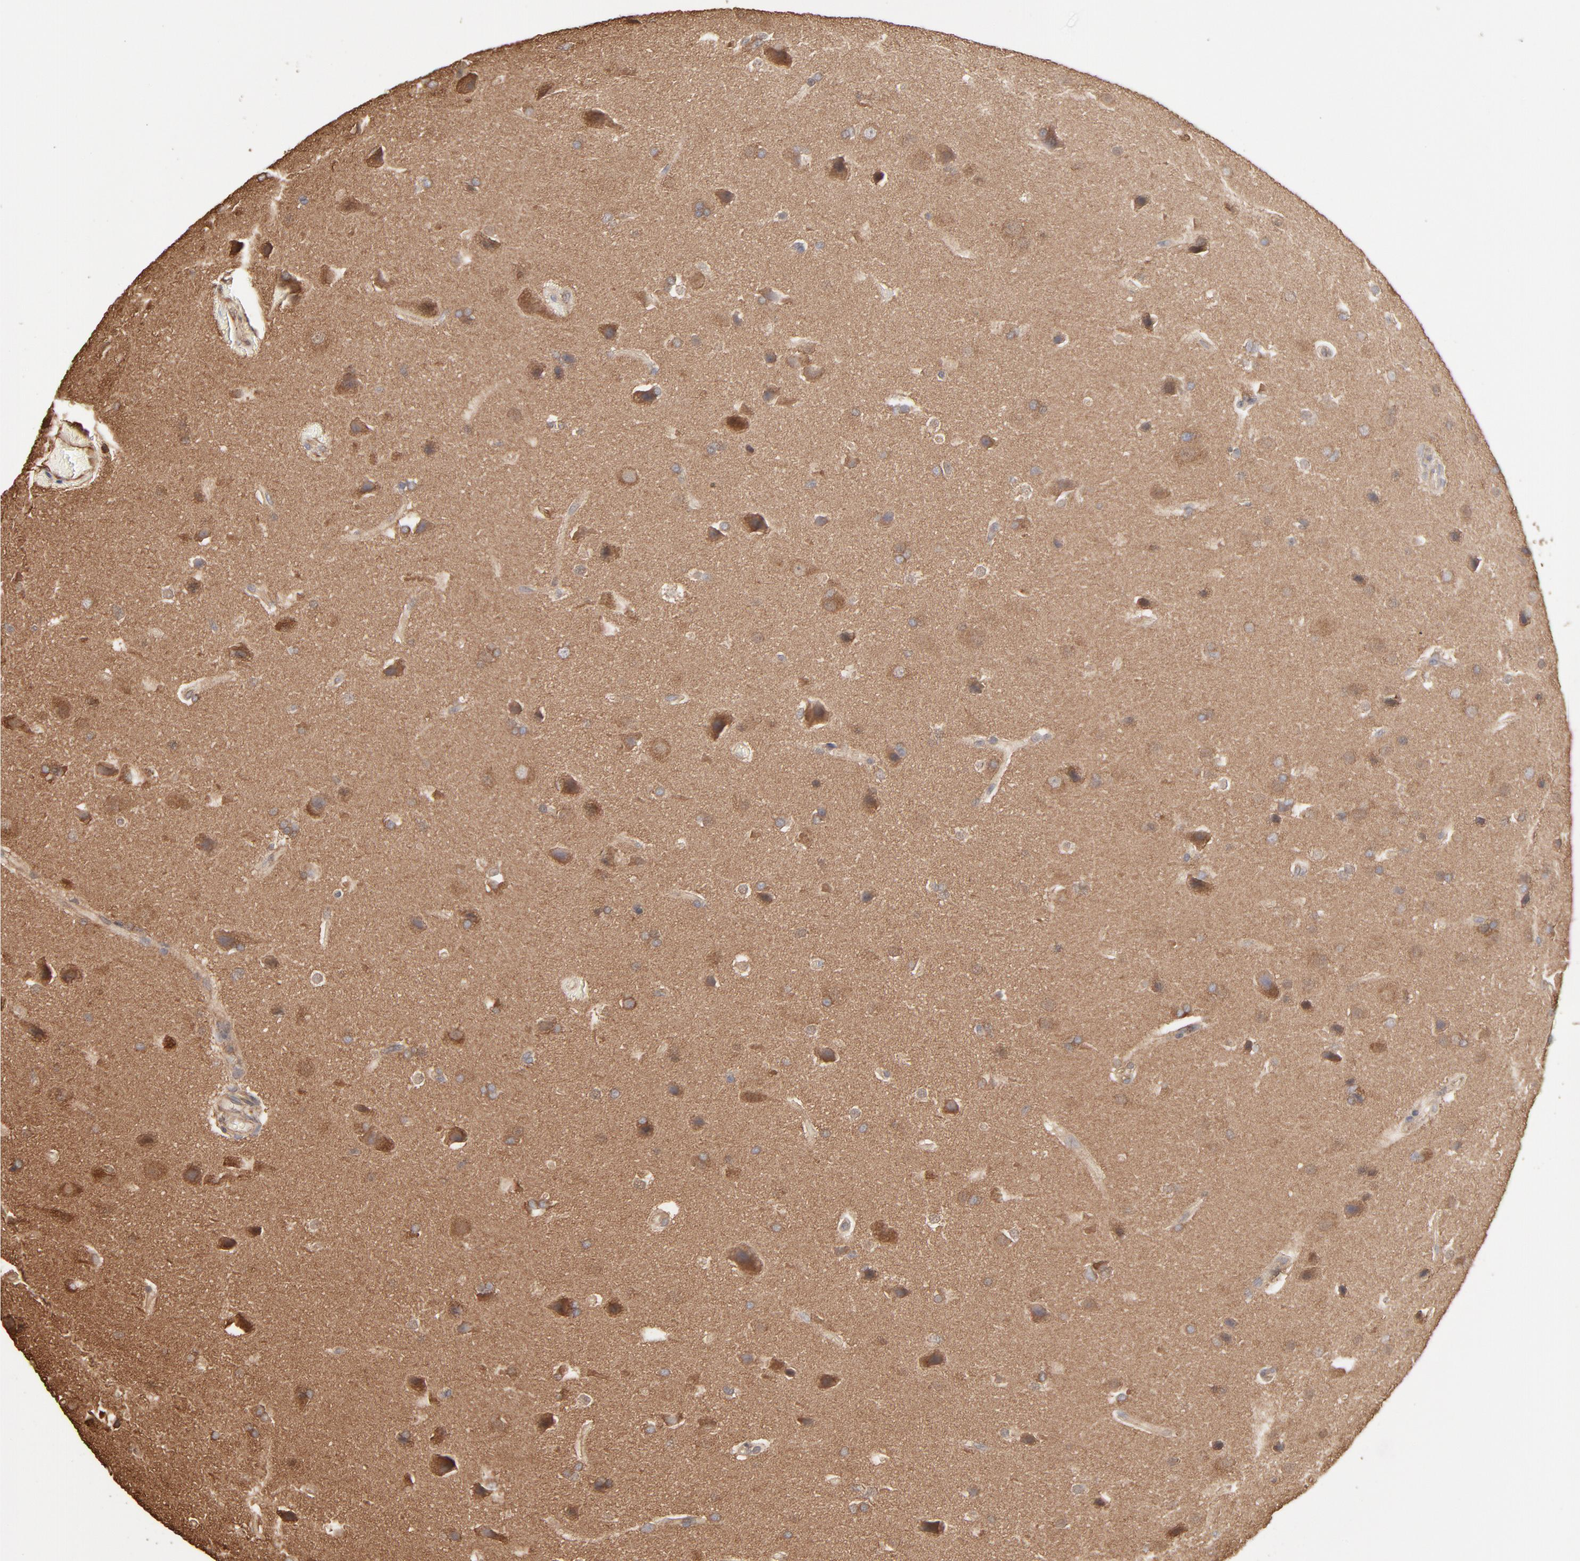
{"staining": {"intensity": "moderate", "quantity": ">75%", "location": "cytoplasmic/membranous"}, "tissue": "glioma", "cell_type": "Tumor cells", "image_type": "cancer", "snomed": [{"axis": "morphology", "description": "Glioma, malignant, Low grade"}, {"axis": "topography", "description": "Cerebral cortex"}], "caption": "Human malignant glioma (low-grade) stained with a protein marker reveals moderate staining in tumor cells.", "gene": "PPP2CA", "patient": {"sex": "female", "age": 47}}